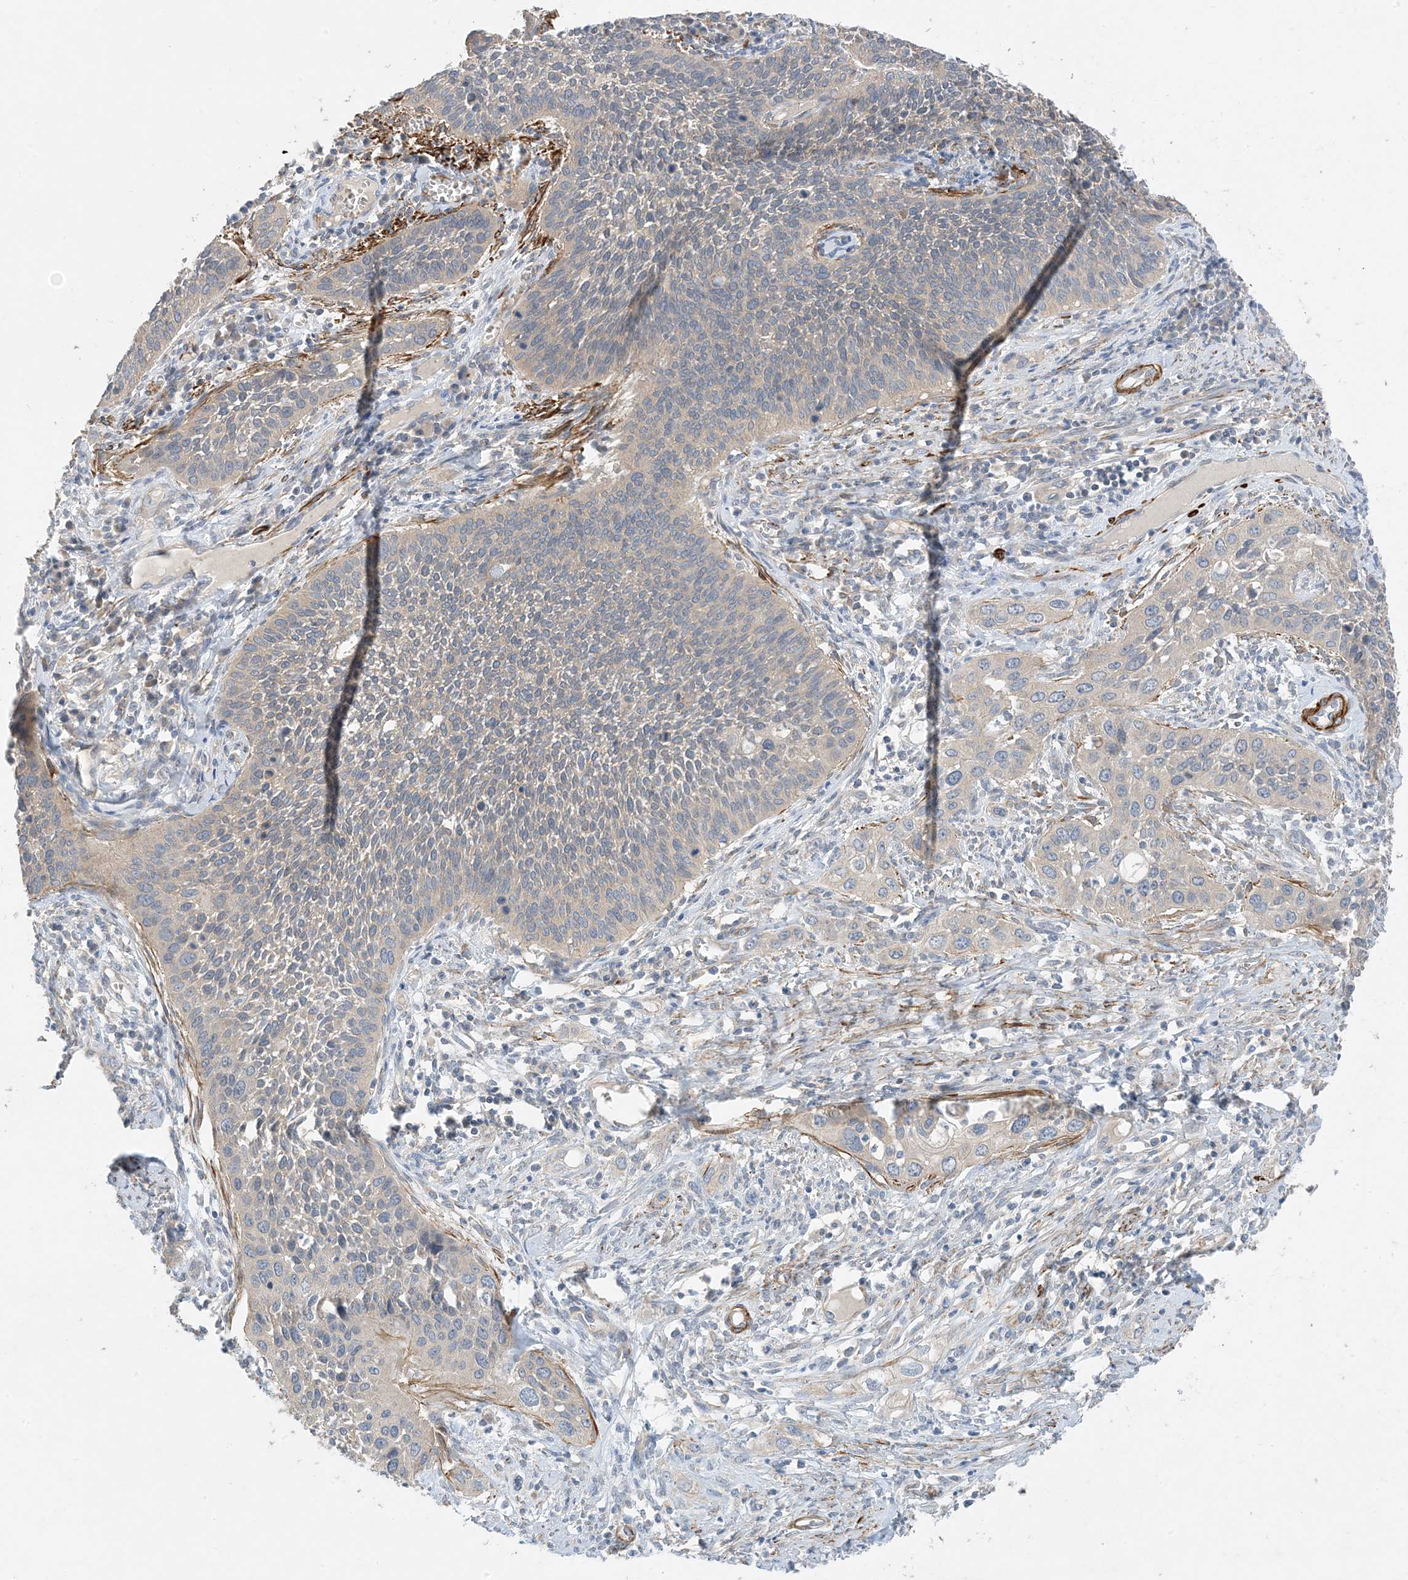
{"staining": {"intensity": "weak", "quantity": "<25%", "location": "cytoplasmic/membranous"}, "tissue": "cervical cancer", "cell_type": "Tumor cells", "image_type": "cancer", "snomed": [{"axis": "morphology", "description": "Squamous cell carcinoma, NOS"}, {"axis": "topography", "description": "Cervix"}], "caption": "A high-resolution photomicrograph shows immunohistochemistry staining of squamous cell carcinoma (cervical), which displays no significant staining in tumor cells. The staining was performed using DAB to visualize the protein expression in brown, while the nuclei were stained in blue with hematoxylin (Magnification: 20x).", "gene": "KIFBP", "patient": {"sex": "female", "age": 34}}